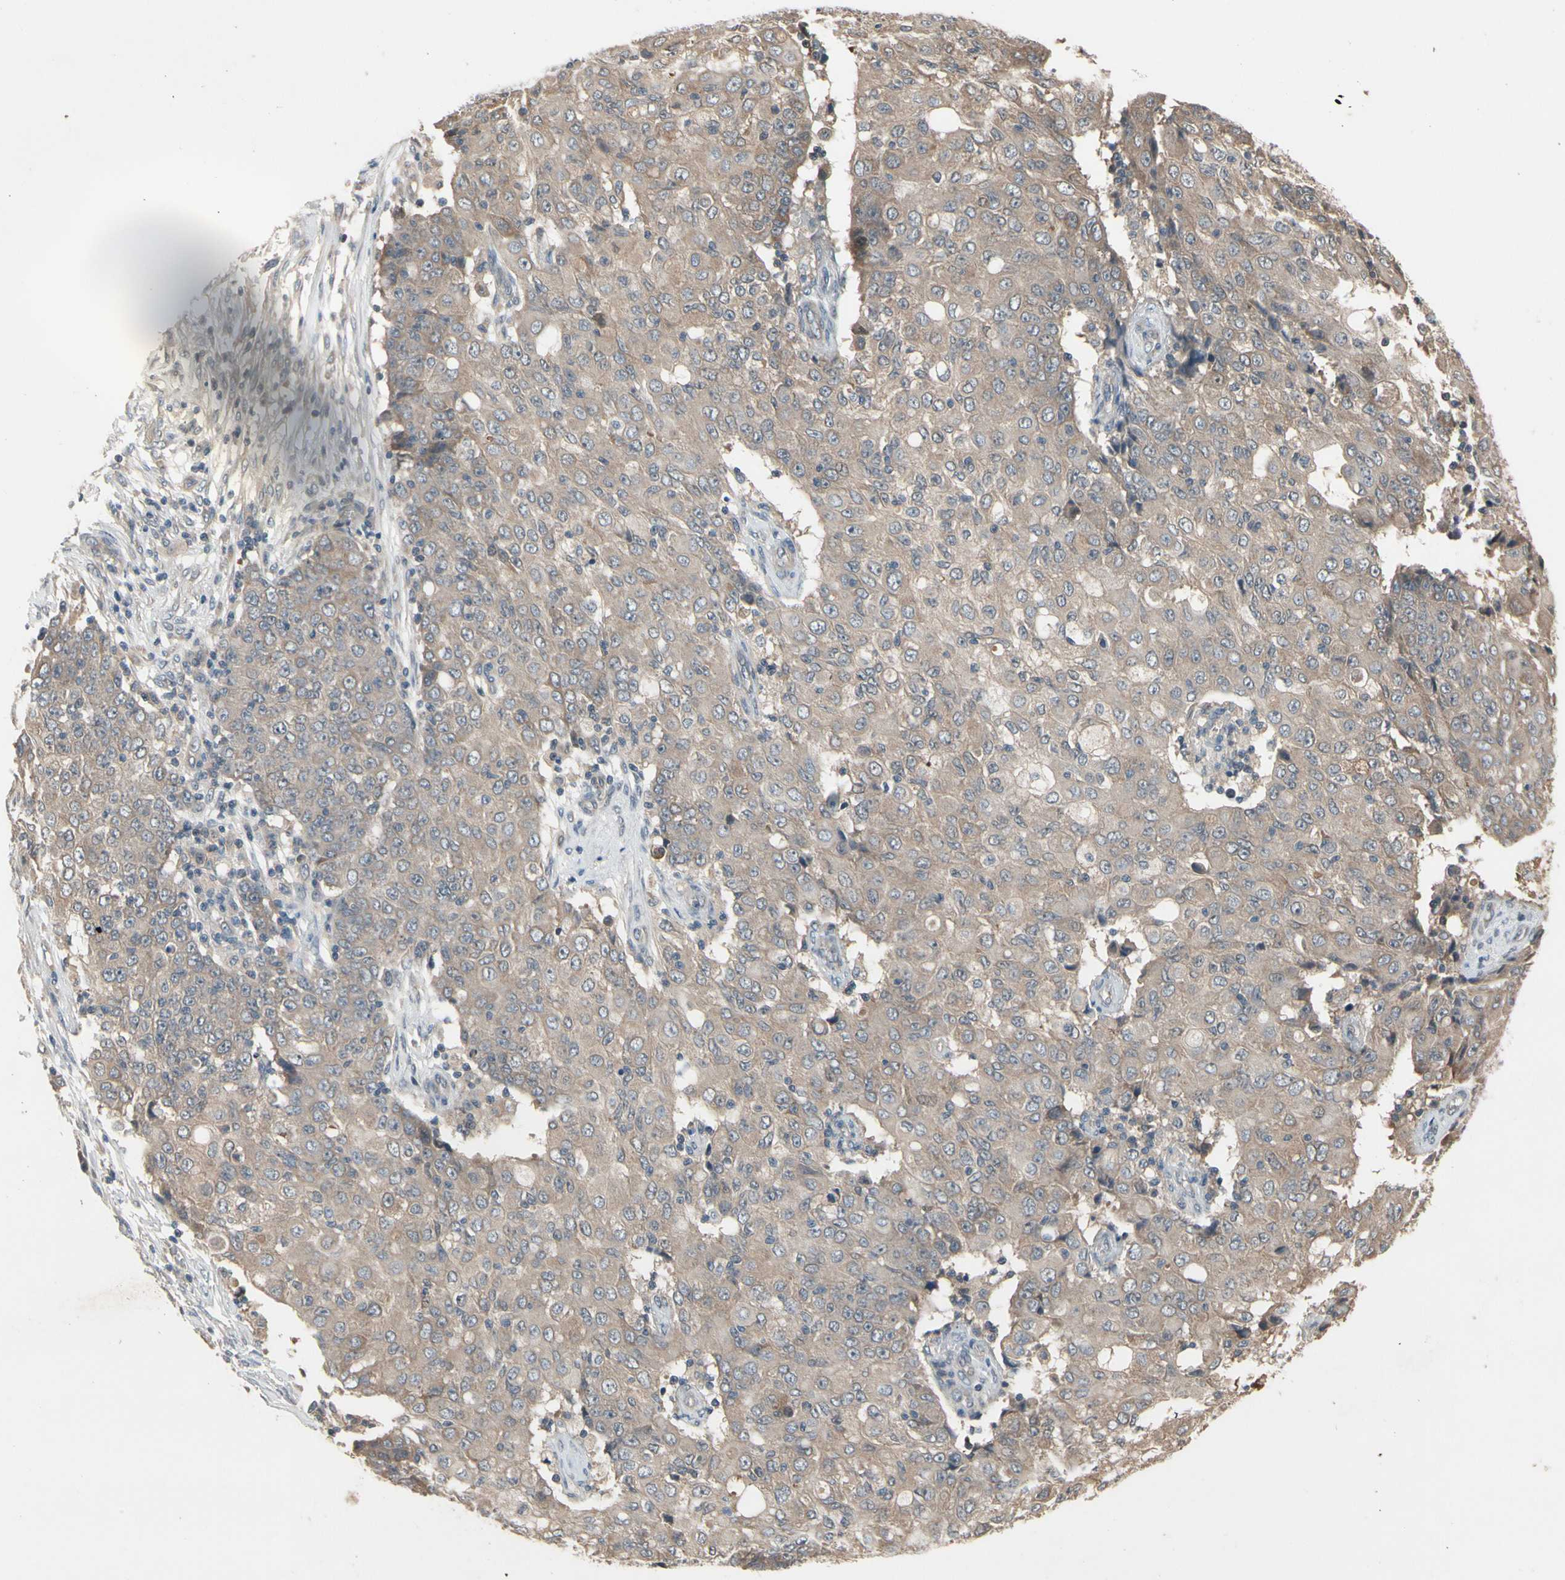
{"staining": {"intensity": "moderate", "quantity": ">75%", "location": "cytoplasmic/membranous"}, "tissue": "ovarian cancer", "cell_type": "Tumor cells", "image_type": "cancer", "snomed": [{"axis": "morphology", "description": "Carcinoma, endometroid"}, {"axis": "topography", "description": "Ovary"}], "caption": "A photomicrograph of endometroid carcinoma (ovarian) stained for a protein displays moderate cytoplasmic/membranous brown staining in tumor cells.", "gene": "NSF", "patient": {"sex": "female", "age": 42}}